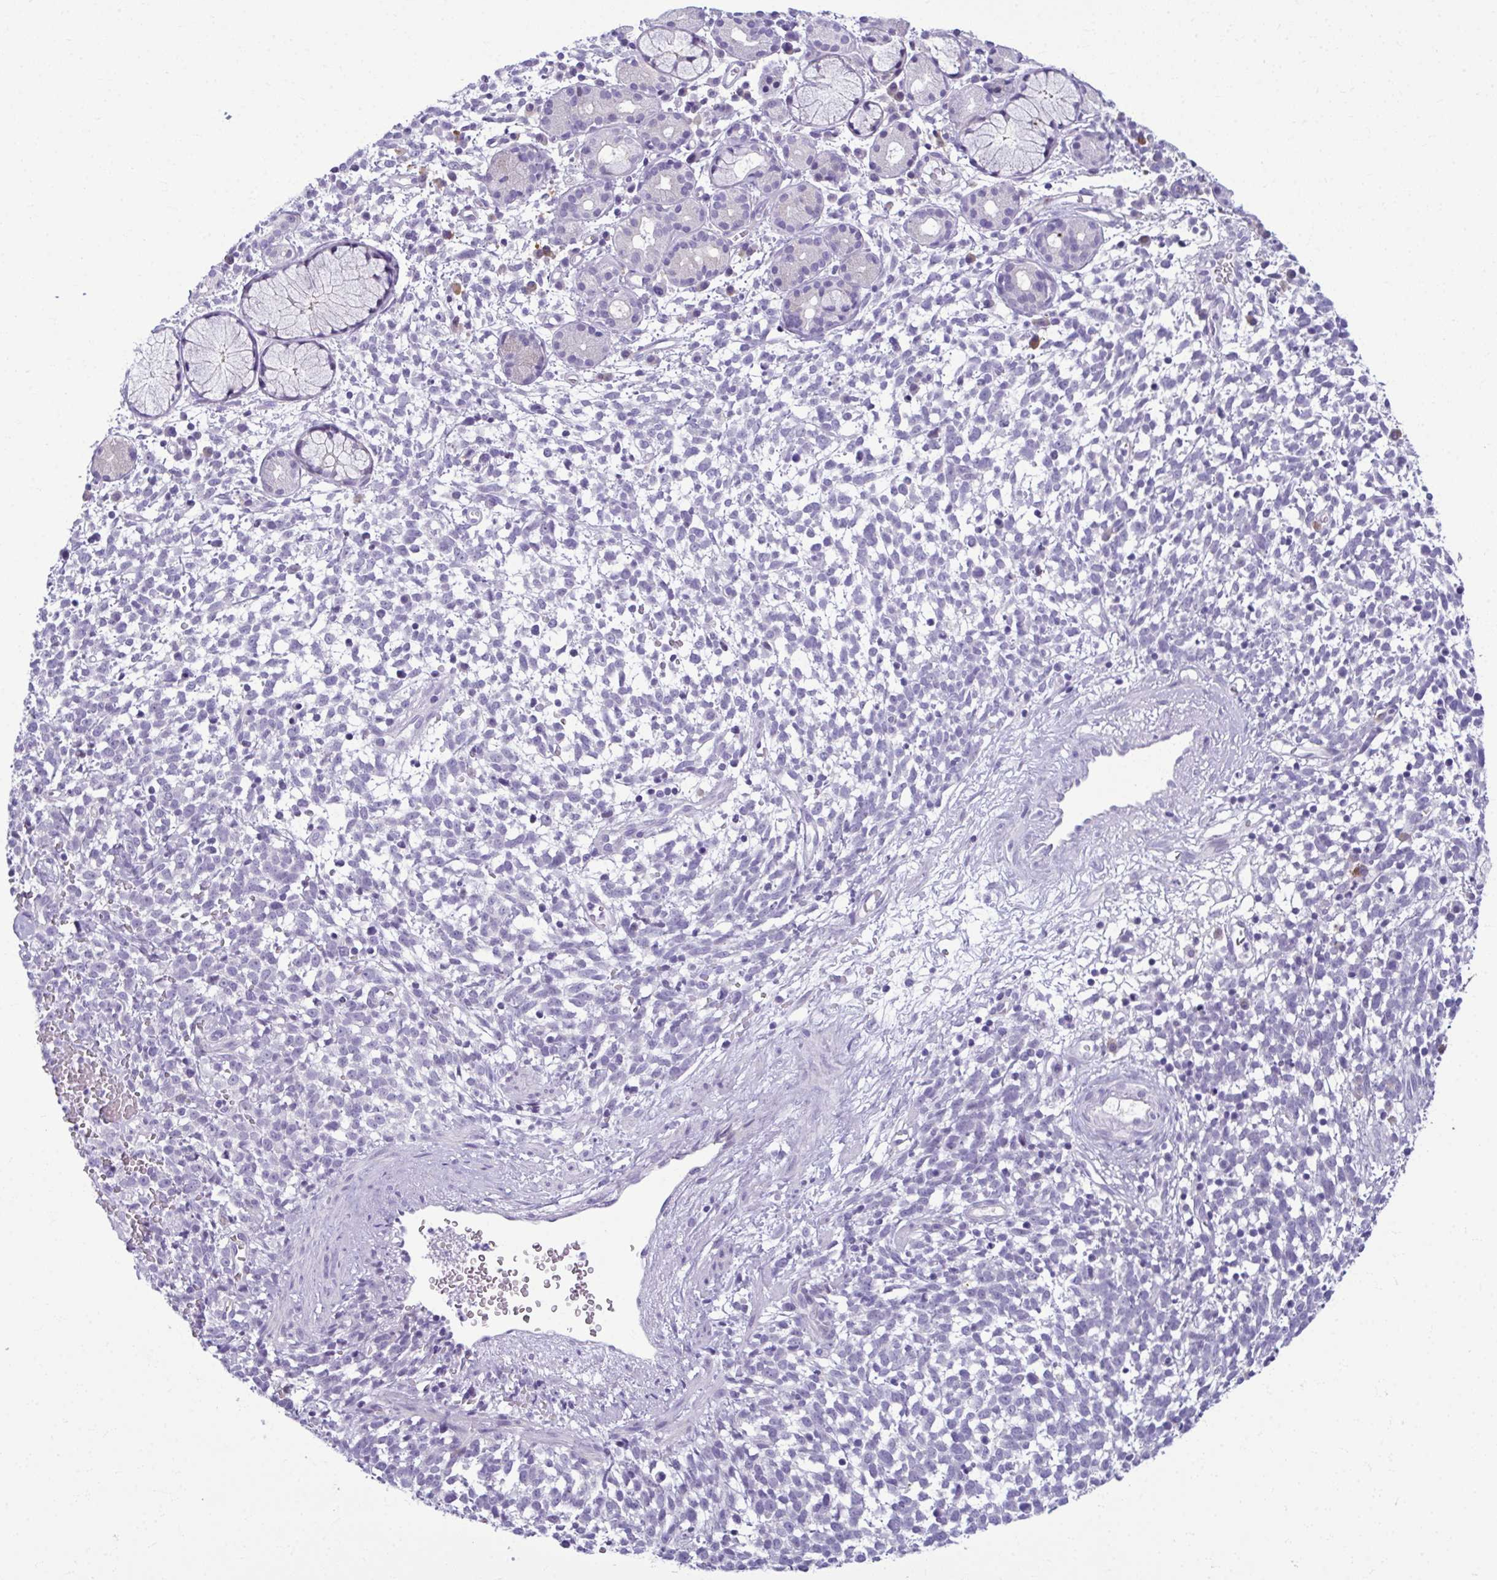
{"staining": {"intensity": "negative", "quantity": "none", "location": "none"}, "tissue": "melanoma", "cell_type": "Tumor cells", "image_type": "cancer", "snomed": [{"axis": "morphology", "description": "Malignant melanoma, NOS"}, {"axis": "topography", "description": "Skin"}], "caption": "There is no significant positivity in tumor cells of malignant melanoma.", "gene": "SERPINI1", "patient": {"sex": "female", "age": 70}}